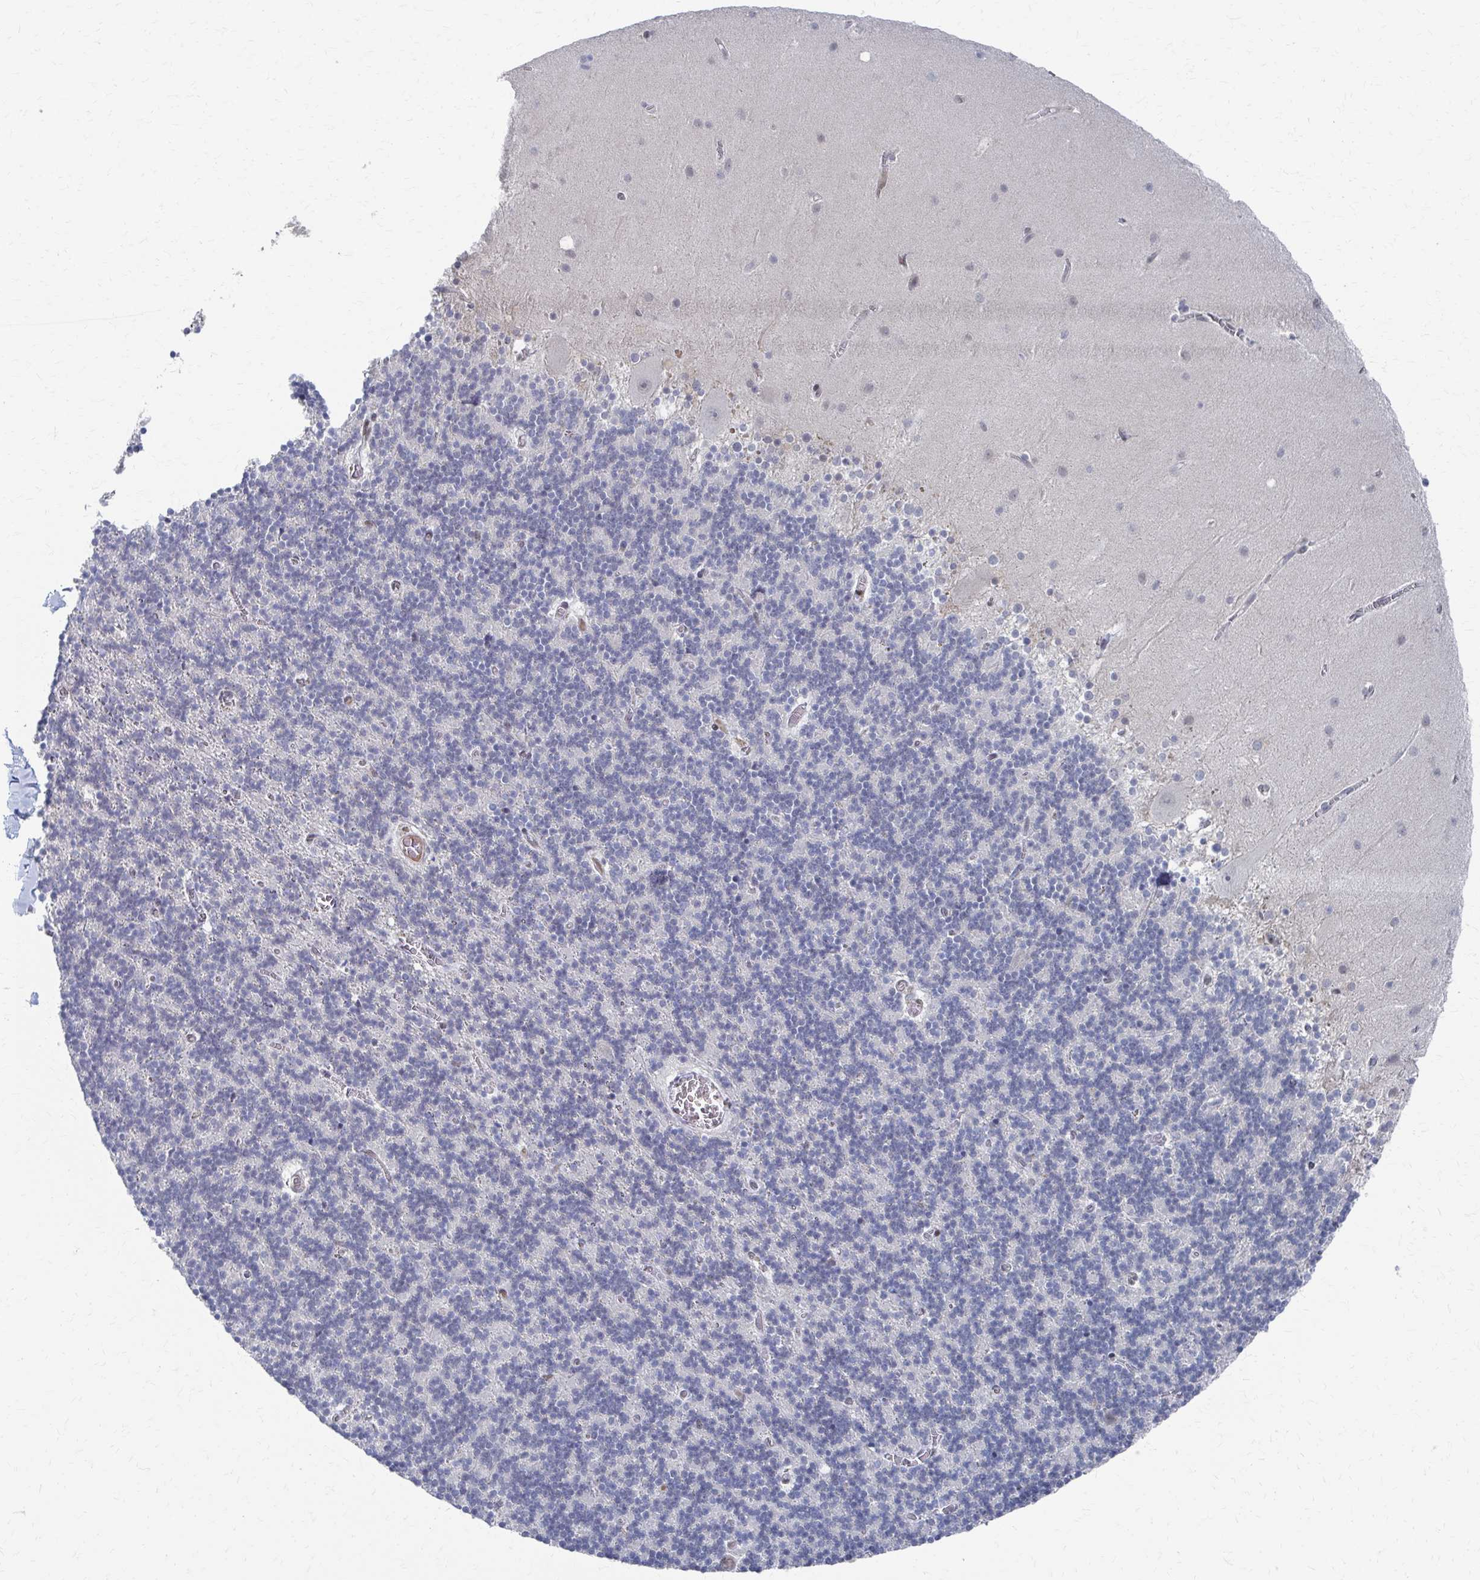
{"staining": {"intensity": "negative", "quantity": "none", "location": "none"}, "tissue": "cerebellum", "cell_type": "Cells in granular layer", "image_type": "normal", "snomed": [{"axis": "morphology", "description": "Normal tissue, NOS"}, {"axis": "topography", "description": "Cerebellum"}], "caption": "Benign cerebellum was stained to show a protein in brown. There is no significant expression in cells in granular layer. (DAB immunohistochemistry (IHC), high magnification).", "gene": "CDIN1", "patient": {"sex": "male", "age": 70}}